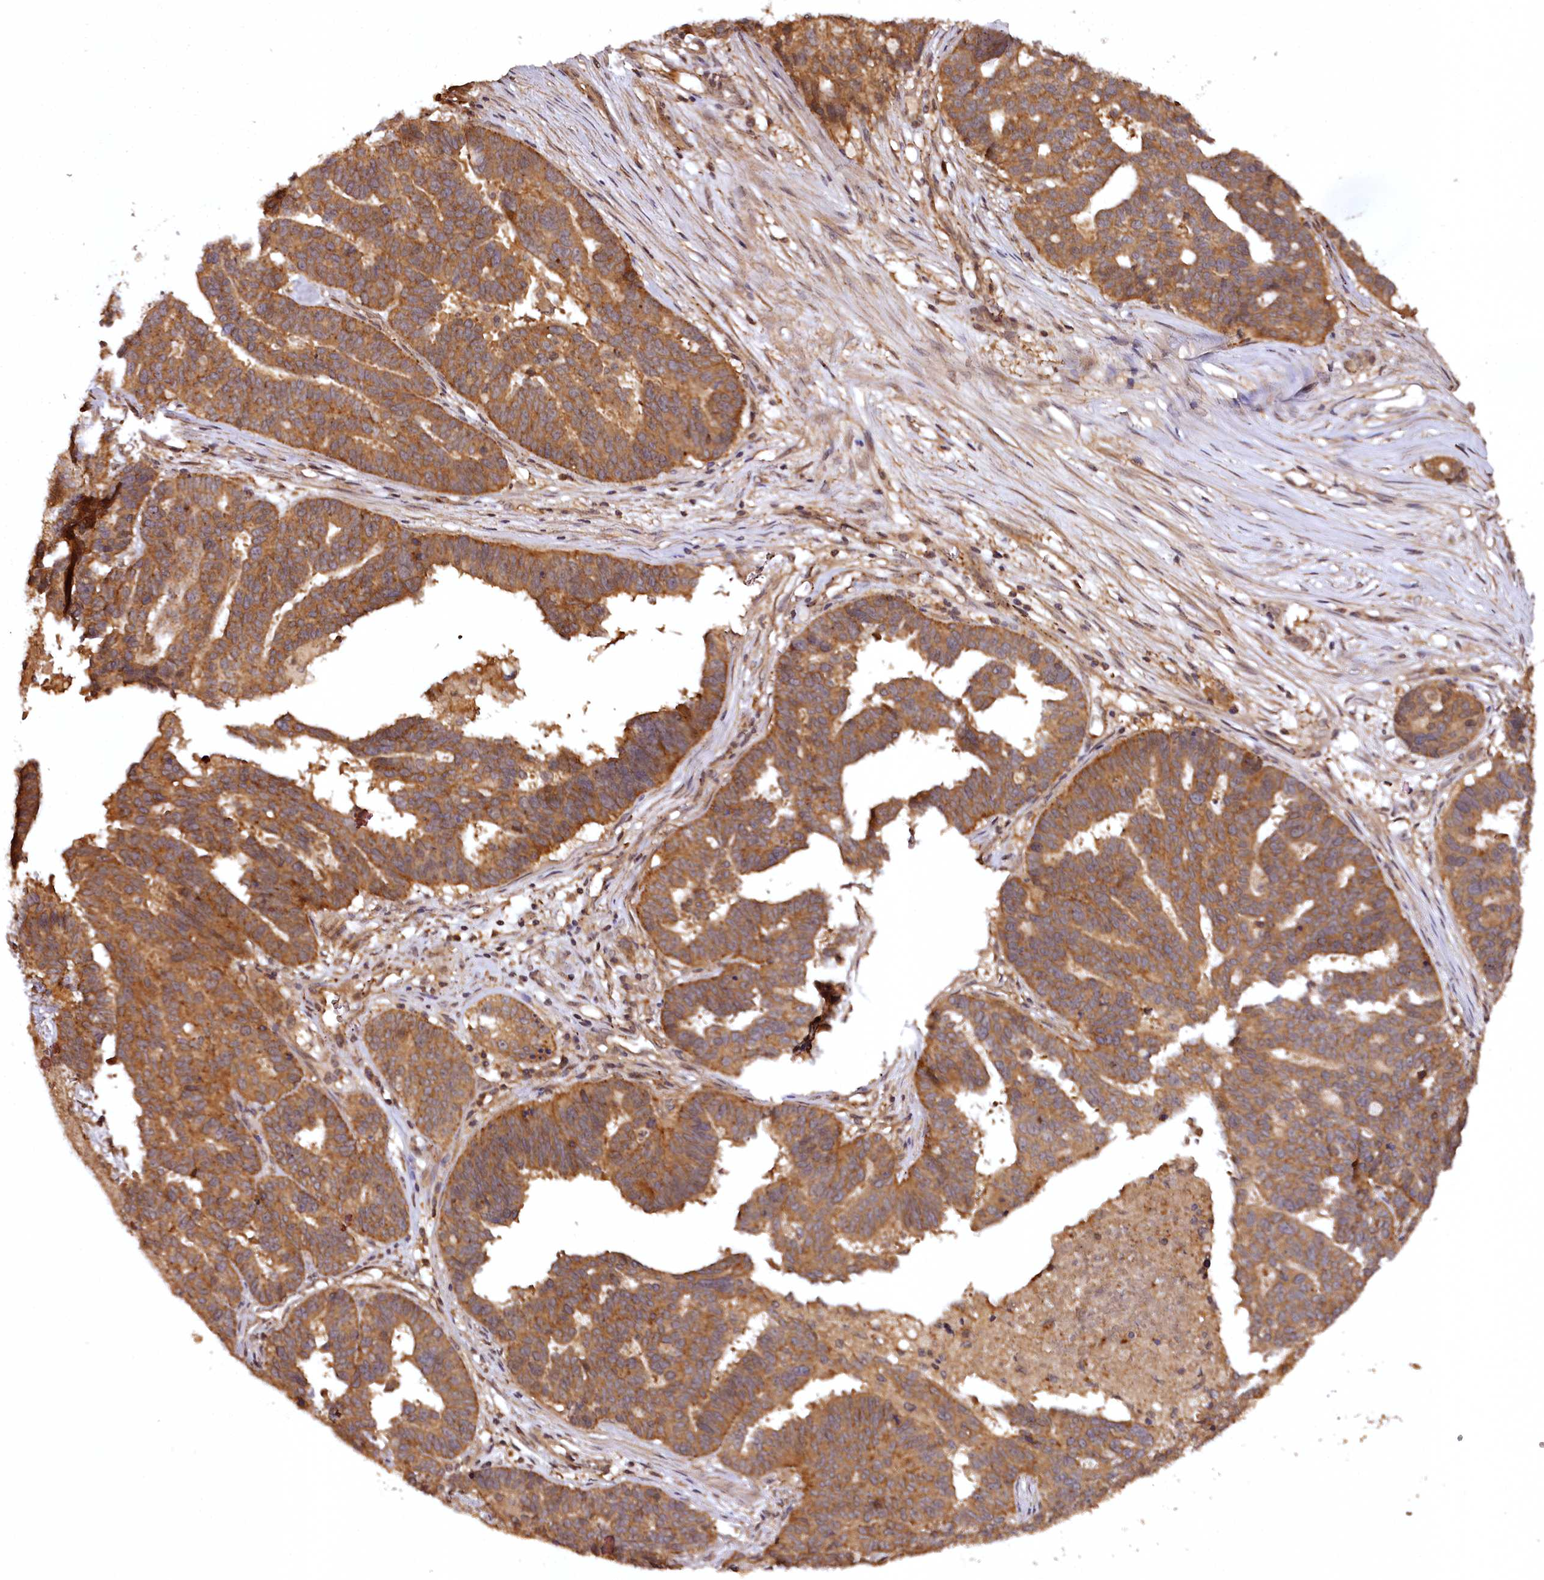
{"staining": {"intensity": "moderate", "quantity": ">75%", "location": "cytoplasmic/membranous"}, "tissue": "ovarian cancer", "cell_type": "Tumor cells", "image_type": "cancer", "snomed": [{"axis": "morphology", "description": "Cystadenocarcinoma, serous, NOS"}, {"axis": "topography", "description": "Ovary"}], "caption": "Immunohistochemical staining of human serous cystadenocarcinoma (ovarian) shows medium levels of moderate cytoplasmic/membranous positivity in approximately >75% of tumor cells.", "gene": "TTC12", "patient": {"sex": "female", "age": 59}}